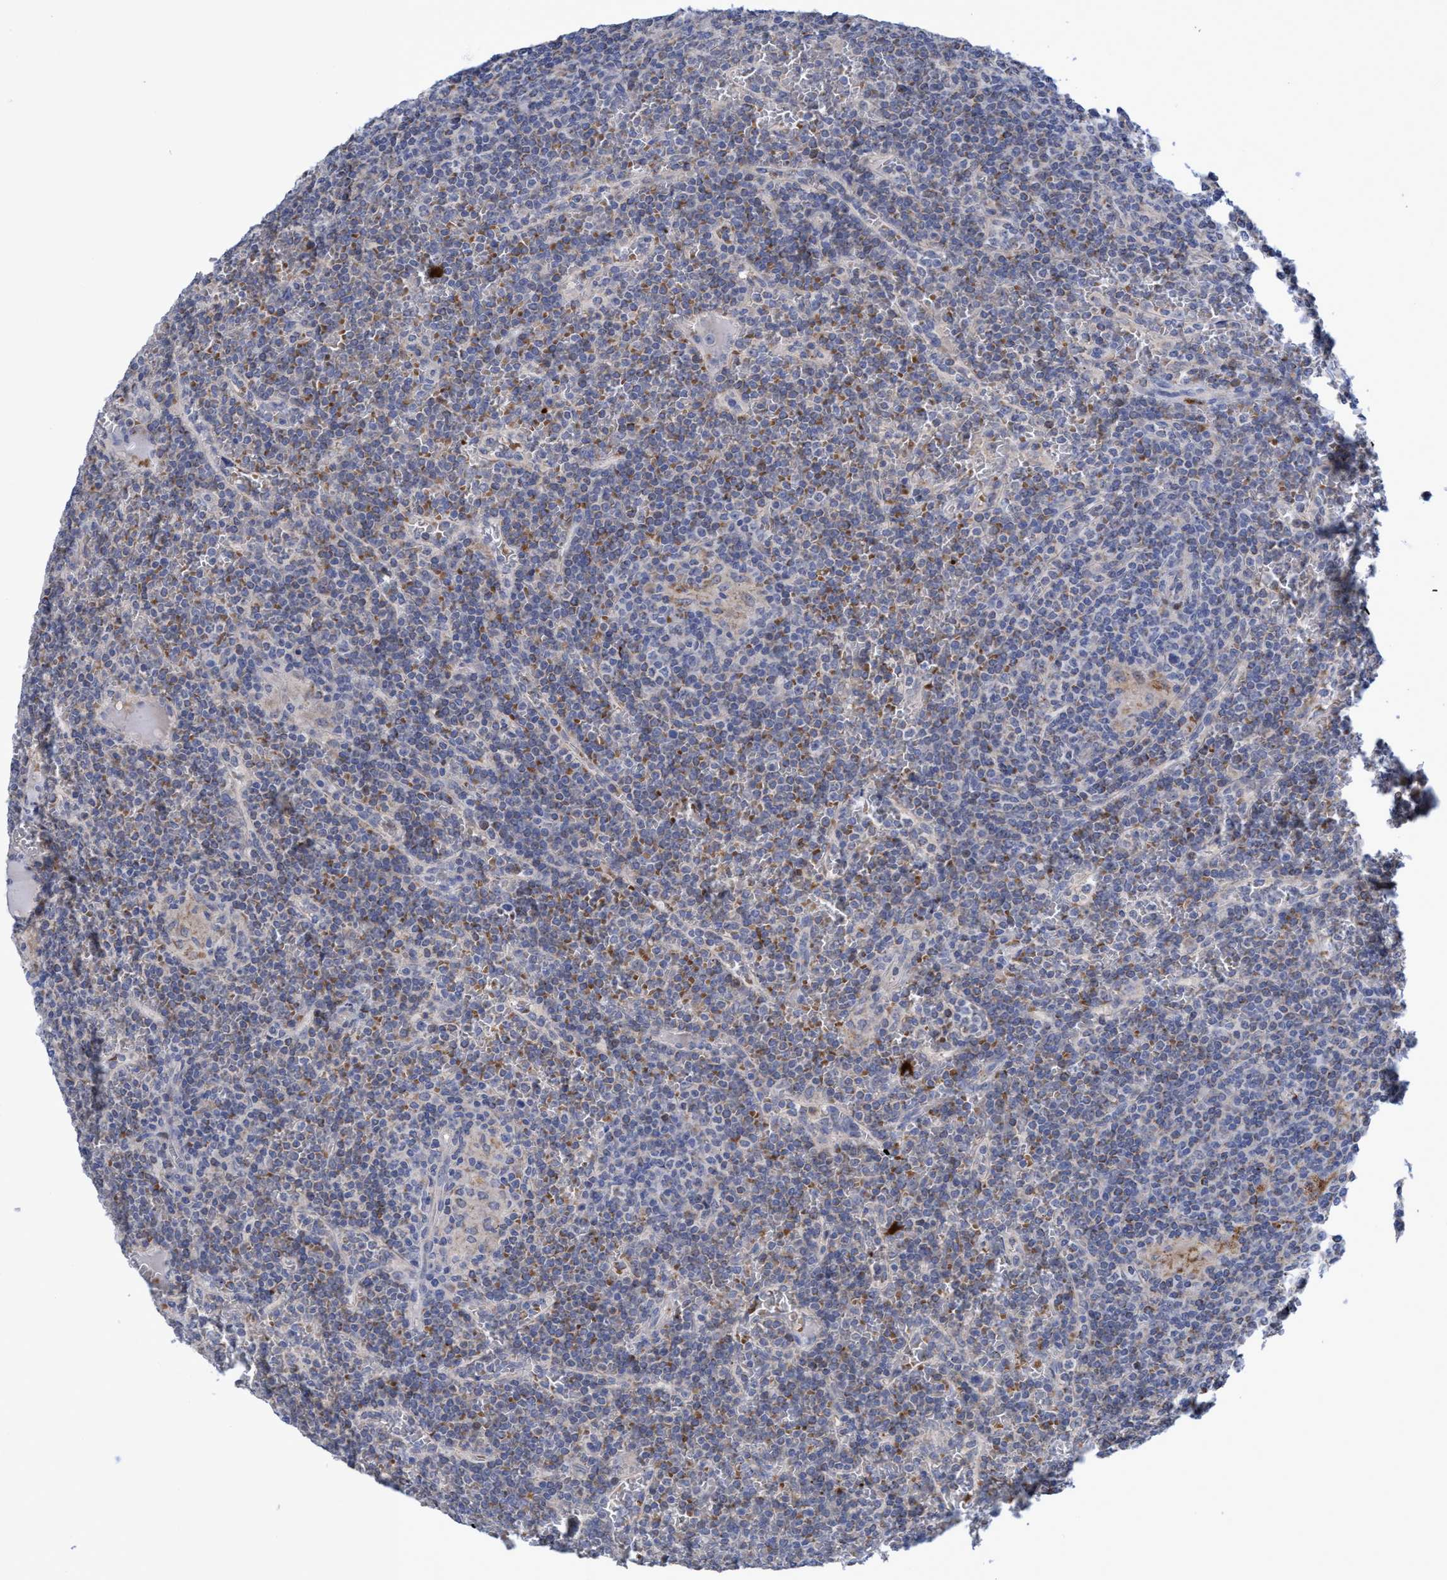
{"staining": {"intensity": "weak", "quantity": "<25%", "location": "cytoplasmic/membranous"}, "tissue": "lymphoma", "cell_type": "Tumor cells", "image_type": "cancer", "snomed": [{"axis": "morphology", "description": "Malignant lymphoma, non-Hodgkin's type, Low grade"}, {"axis": "topography", "description": "Spleen"}], "caption": "This image is of lymphoma stained with immunohistochemistry to label a protein in brown with the nuclei are counter-stained blue. There is no positivity in tumor cells. (Stains: DAB immunohistochemistry with hematoxylin counter stain, Microscopy: brightfield microscopy at high magnification).", "gene": "SEMA4D", "patient": {"sex": "female", "age": 19}}